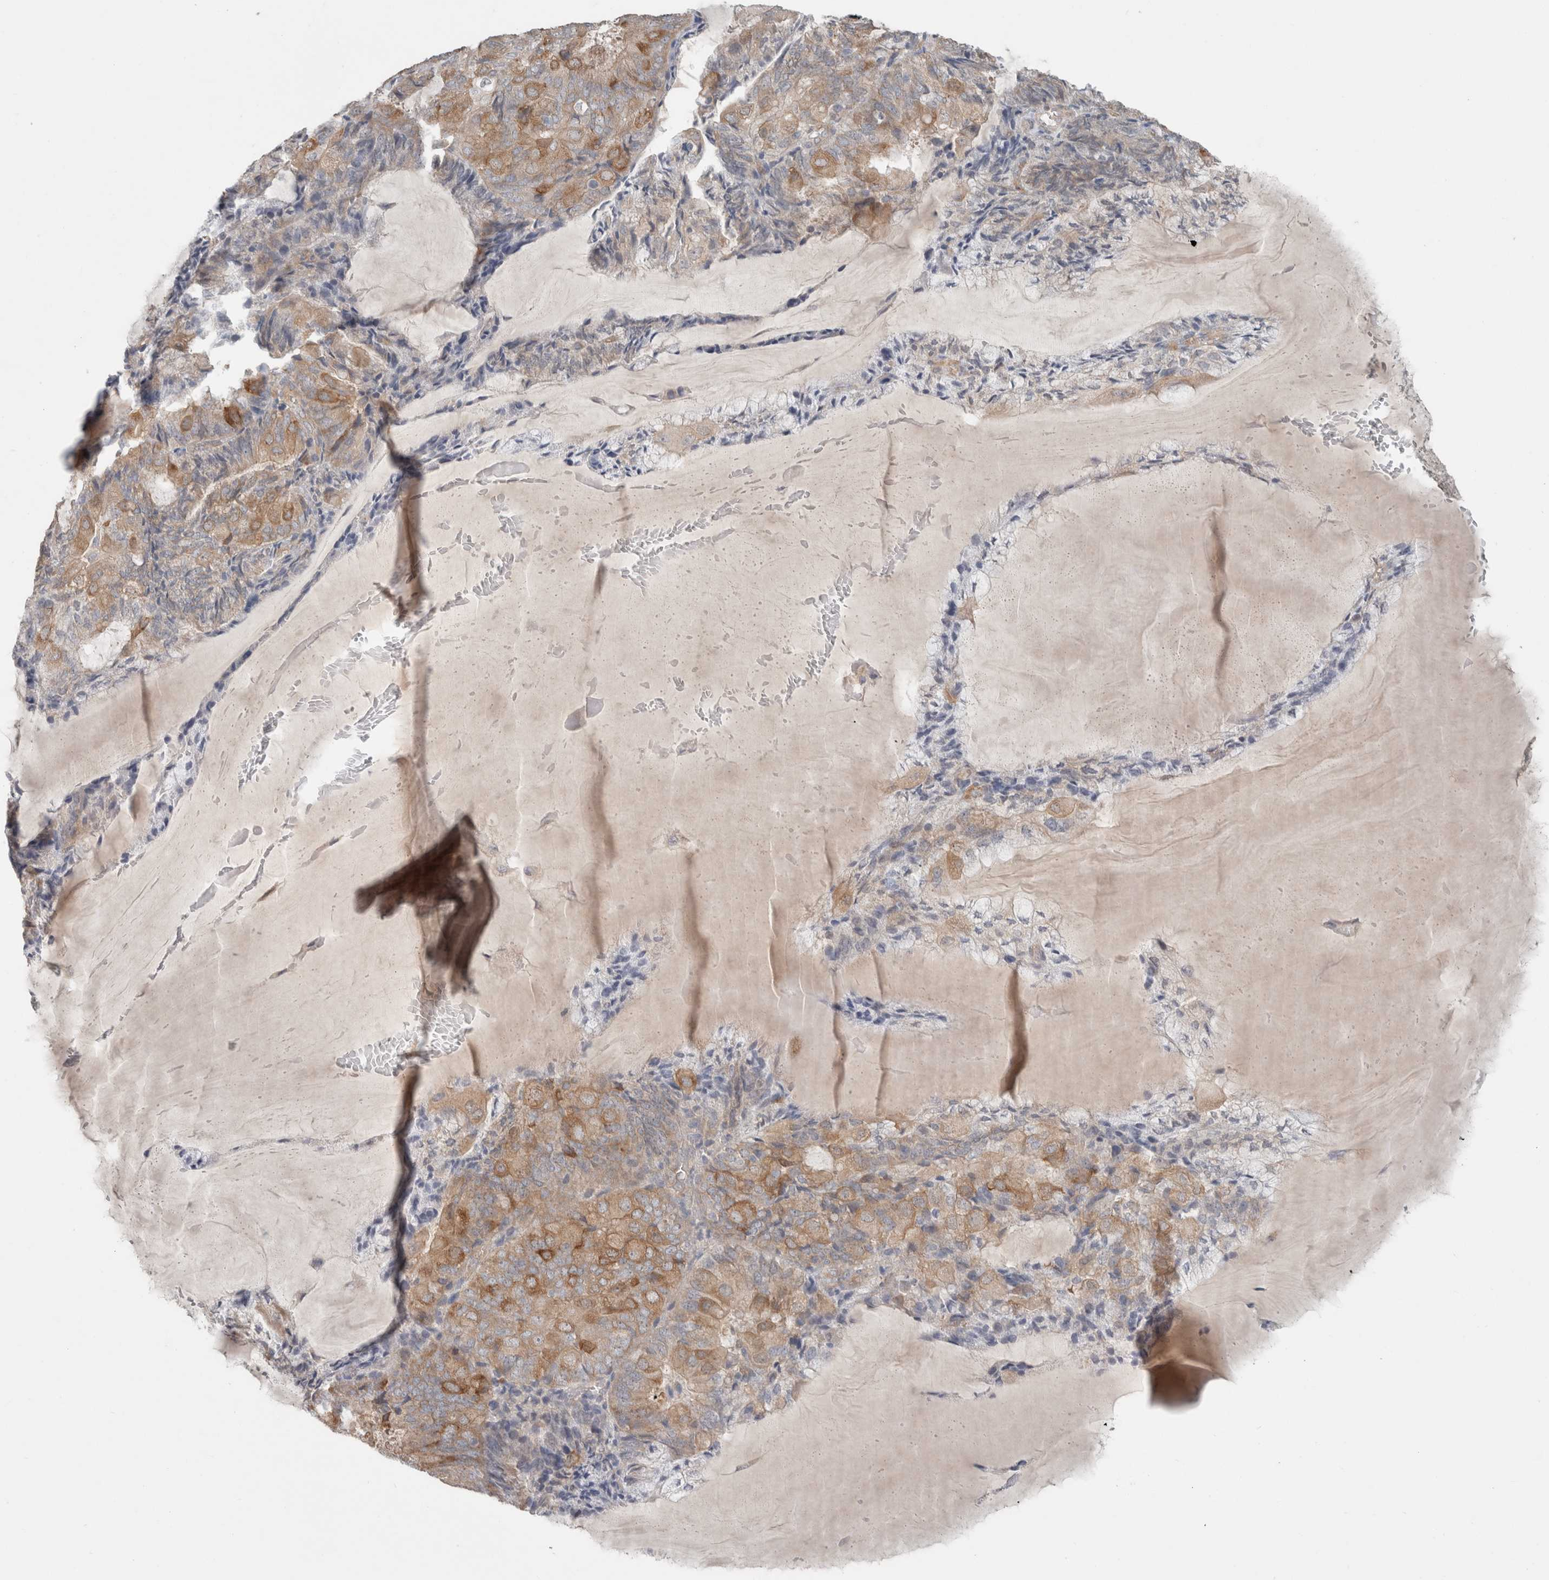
{"staining": {"intensity": "moderate", "quantity": "<25%", "location": "cytoplasmic/membranous"}, "tissue": "endometrial cancer", "cell_type": "Tumor cells", "image_type": "cancer", "snomed": [{"axis": "morphology", "description": "Adenocarcinoma, NOS"}, {"axis": "topography", "description": "Endometrium"}], "caption": "Immunohistochemistry photomicrograph of neoplastic tissue: human adenocarcinoma (endometrial) stained using IHC demonstrates low levels of moderate protein expression localized specifically in the cytoplasmic/membranous of tumor cells, appearing as a cytoplasmic/membranous brown color.", "gene": "RASAL2", "patient": {"sex": "female", "age": 81}}